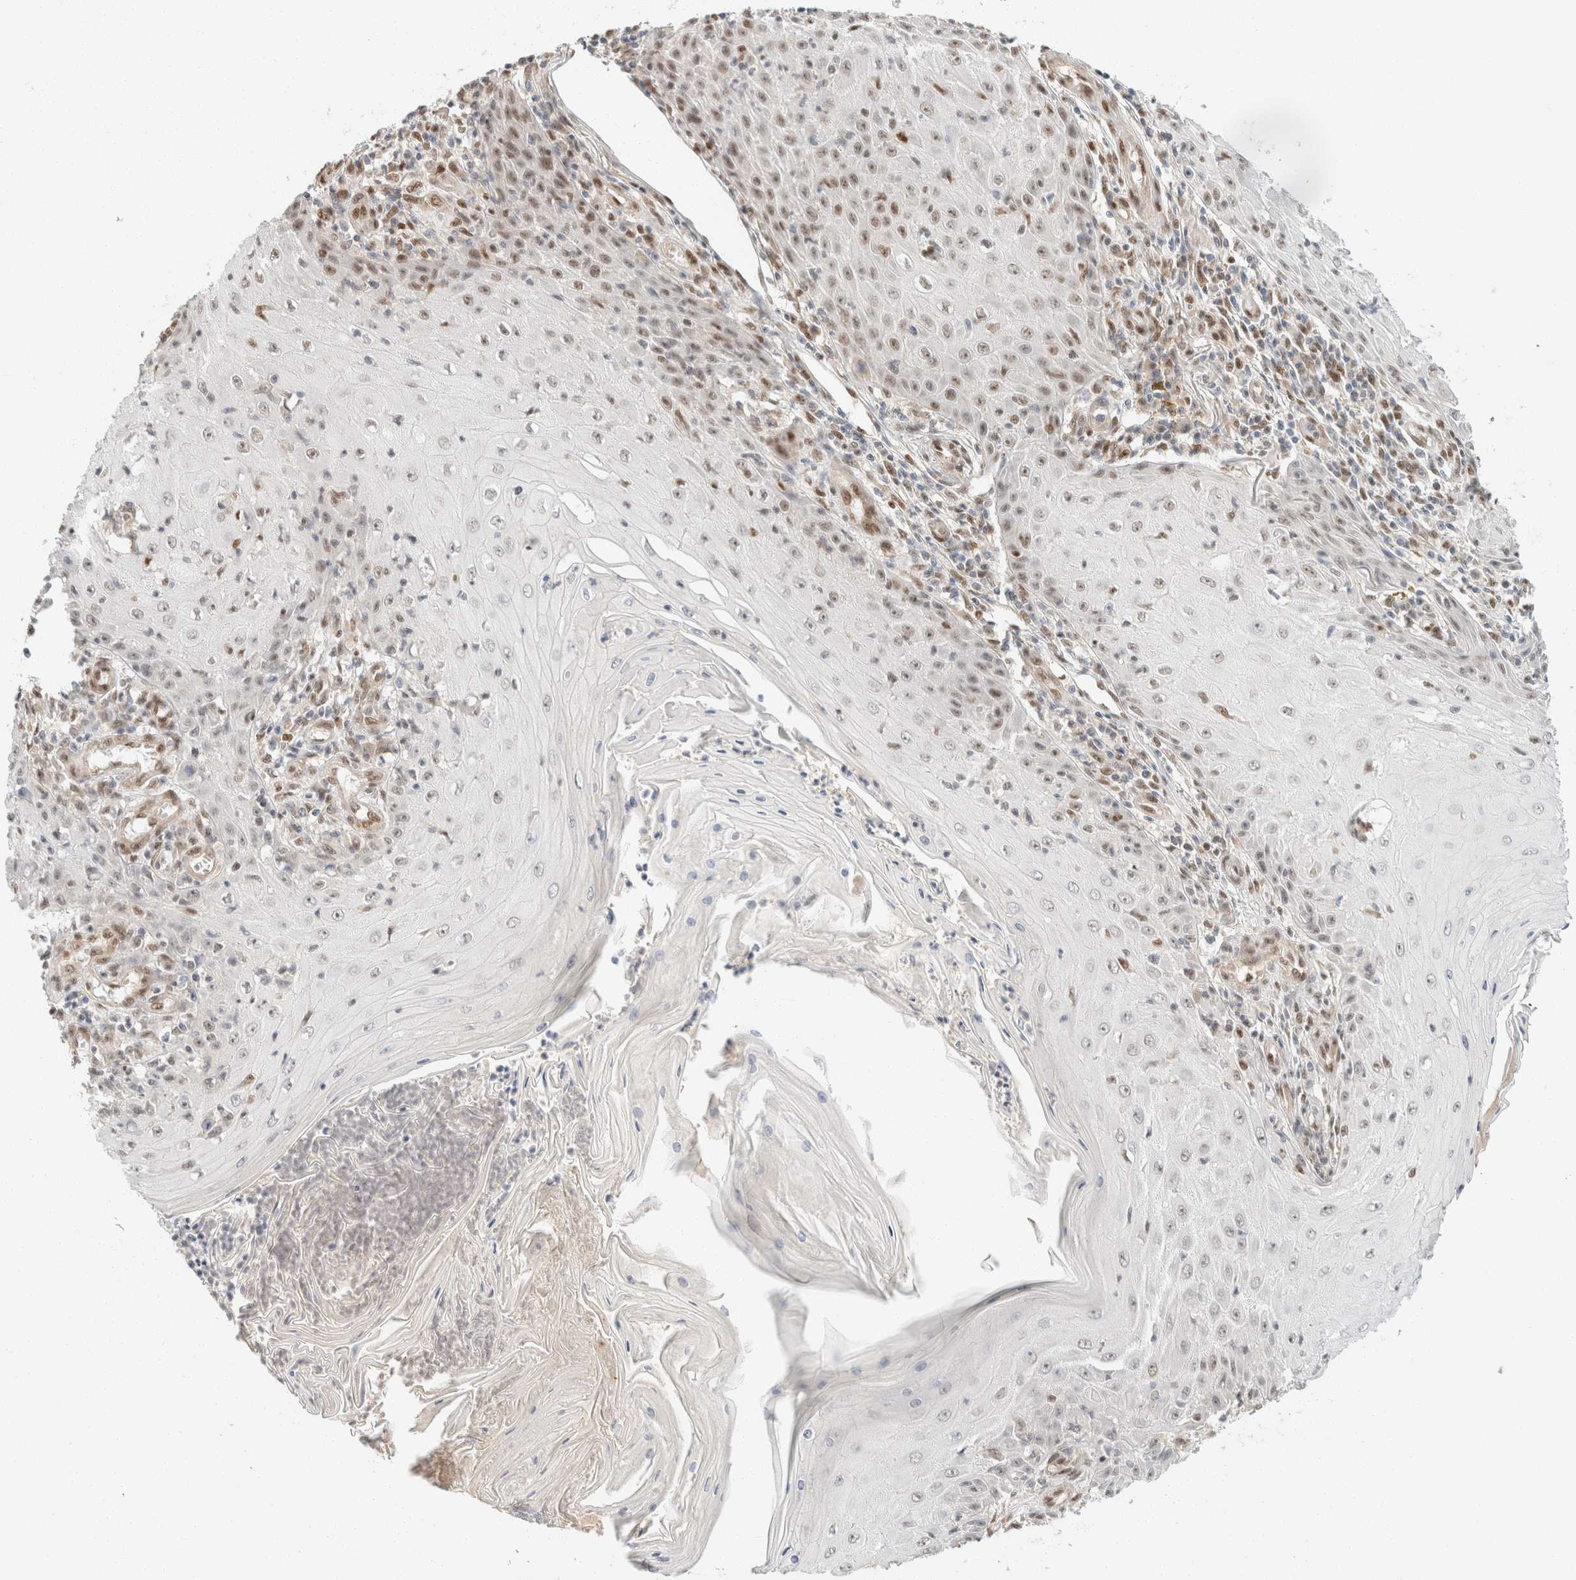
{"staining": {"intensity": "moderate", "quantity": "<25%", "location": "nuclear"}, "tissue": "skin cancer", "cell_type": "Tumor cells", "image_type": "cancer", "snomed": [{"axis": "morphology", "description": "Squamous cell carcinoma, NOS"}, {"axis": "topography", "description": "Skin"}], "caption": "A brown stain highlights moderate nuclear expression of a protein in skin cancer (squamous cell carcinoma) tumor cells.", "gene": "ZNF768", "patient": {"sex": "female", "age": 73}}